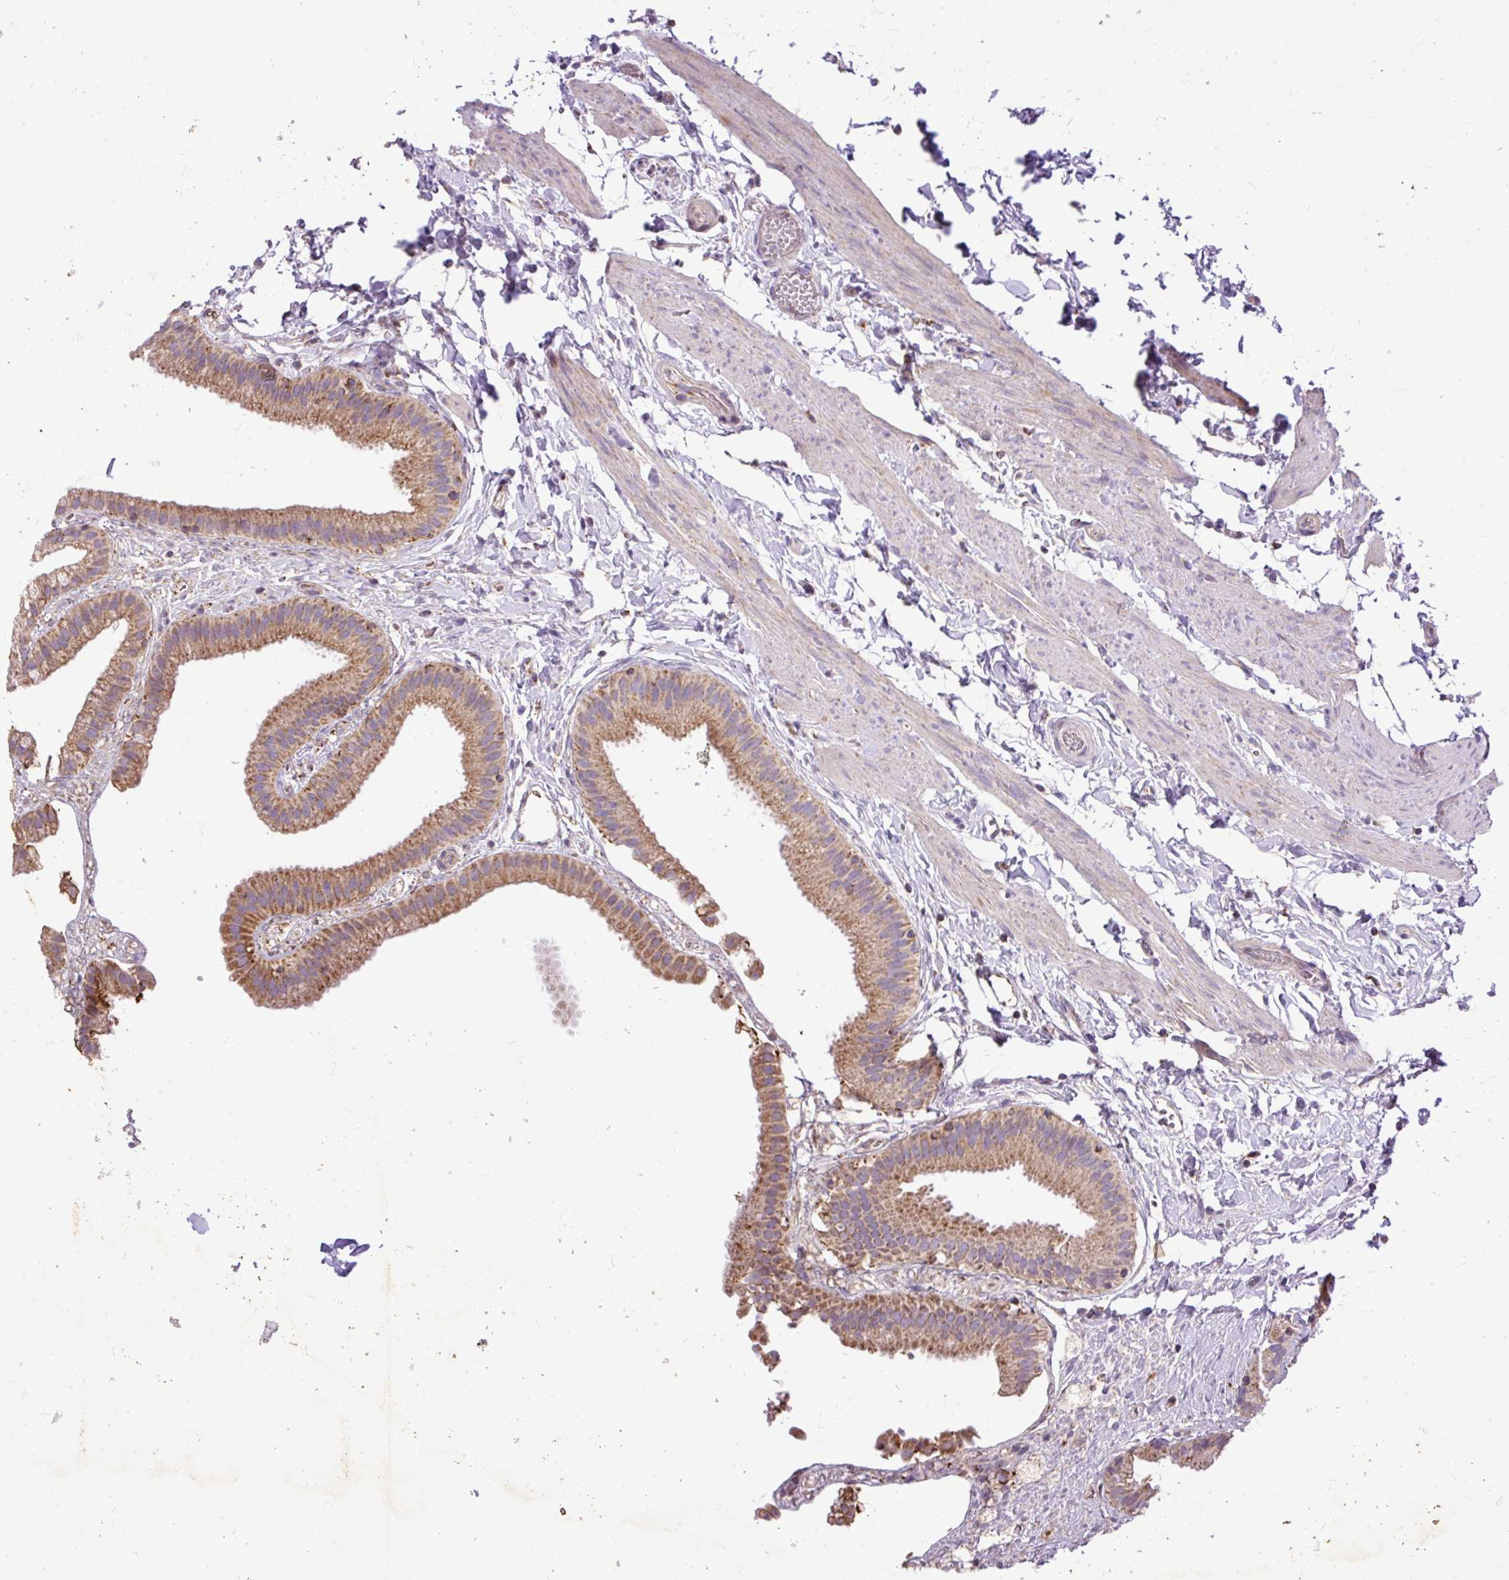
{"staining": {"intensity": "moderate", "quantity": ">75%", "location": "cytoplasmic/membranous"}, "tissue": "gallbladder", "cell_type": "Glandular cells", "image_type": "normal", "snomed": [{"axis": "morphology", "description": "Normal tissue, NOS"}, {"axis": "topography", "description": "Gallbladder"}], "caption": "IHC staining of unremarkable gallbladder, which shows medium levels of moderate cytoplasmic/membranous staining in about >75% of glandular cells indicating moderate cytoplasmic/membranous protein expression. The staining was performed using DAB (3,3'-diaminobenzidine) (brown) for protein detection and nuclei were counterstained in hematoxylin (blue).", "gene": "TOMM40", "patient": {"sex": "female", "age": 63}}